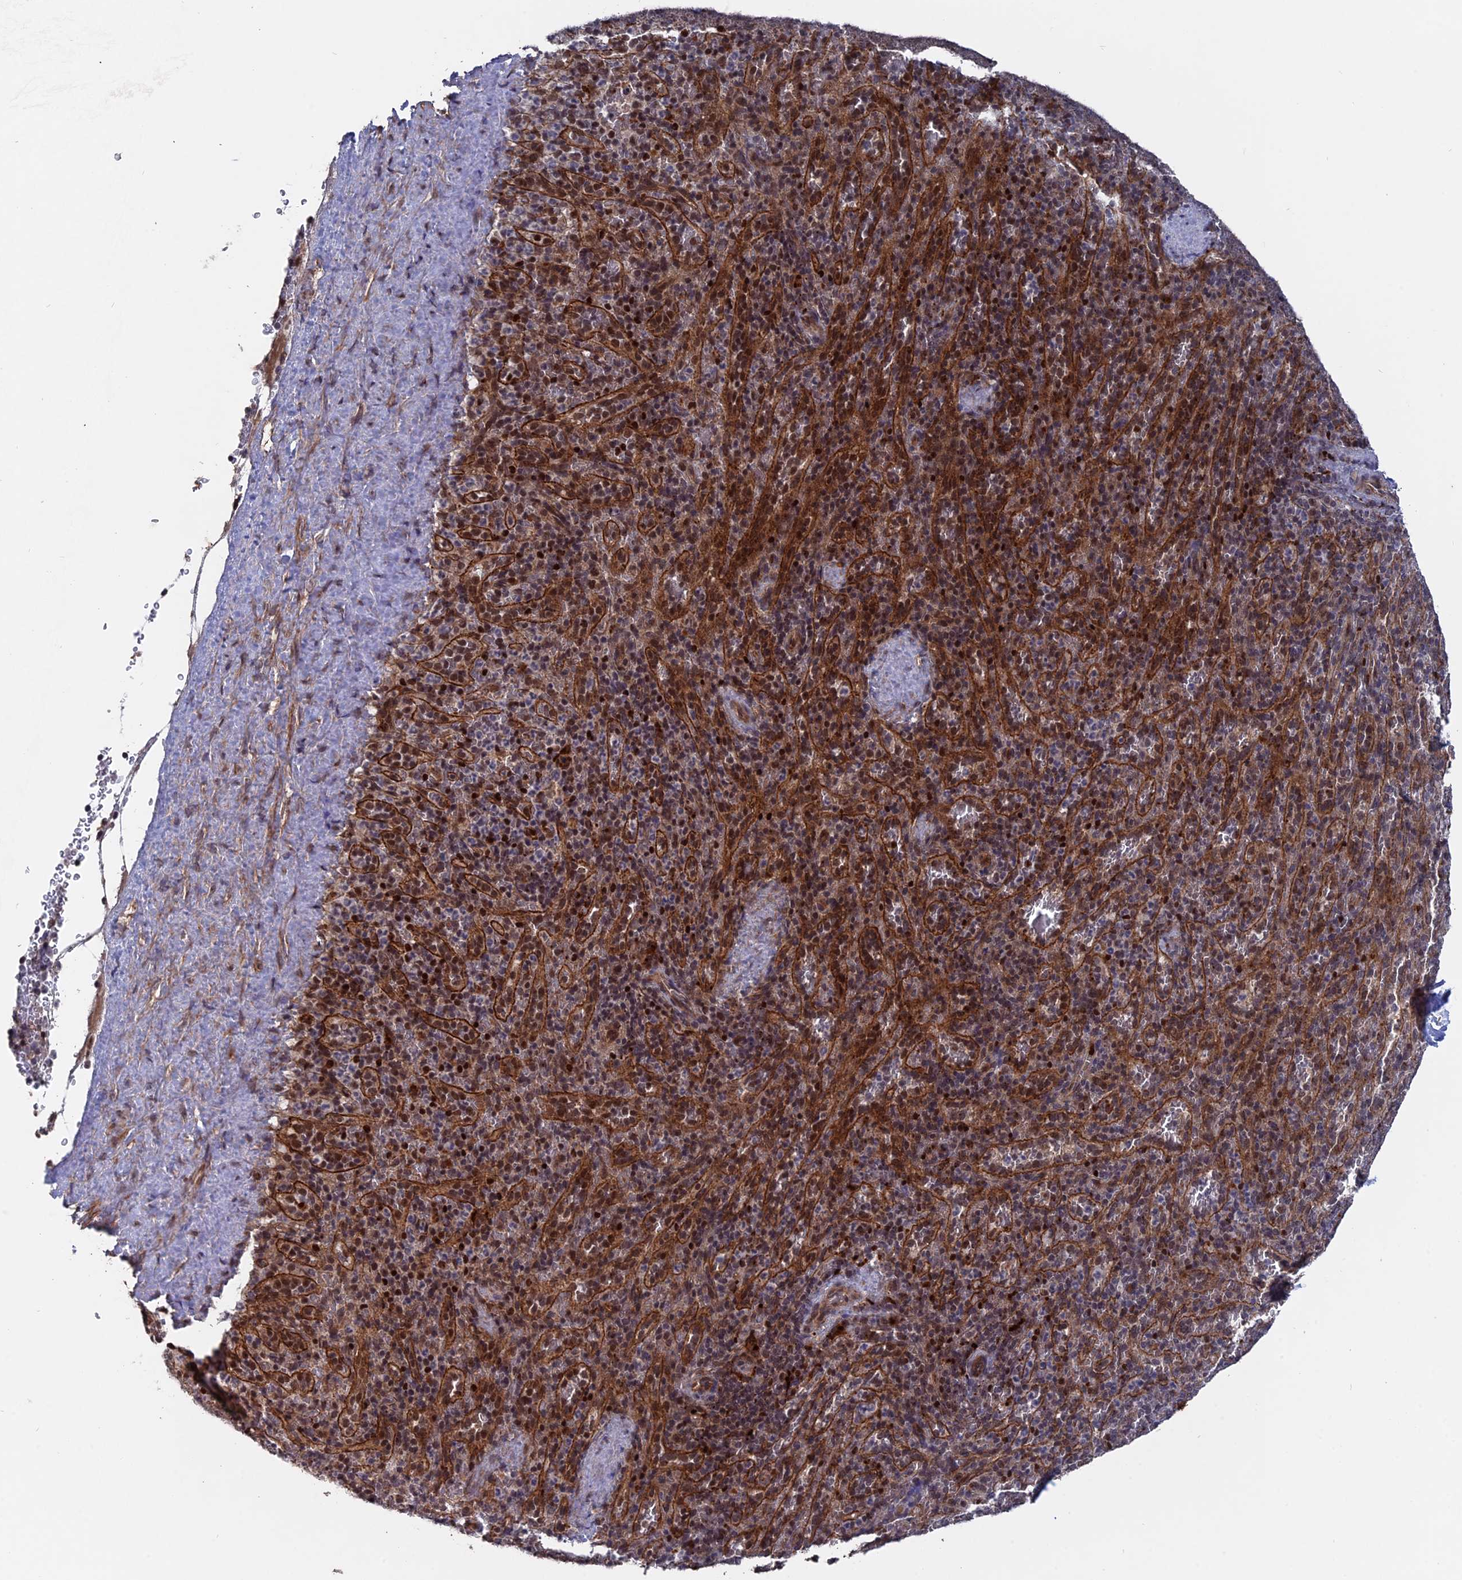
{"staining": {"intensity": "moderate", "quantity": "<25%", "location": "nuclear"}, "tissue": "spleen", "cell_type": "Cells in red pulp", "image_type": "normal", "snomed": [{"axis": "morphology", "description": "Normal tissue, NOS"}, {"axis": "topography", "description": "Spleen"}], "caption": "Spleen stained for a protein reveals moderate nuclear positivity in cells in red pulp. The staining was performed using DAB (3,3'-diaminobenzidine) to visualize the protein expression in brown, while the nuclei were stained in blue with hematoxylin (Magnification: 20x).", "gene": "NOSIP", "patient": {"sex": "female", "age": 21}}